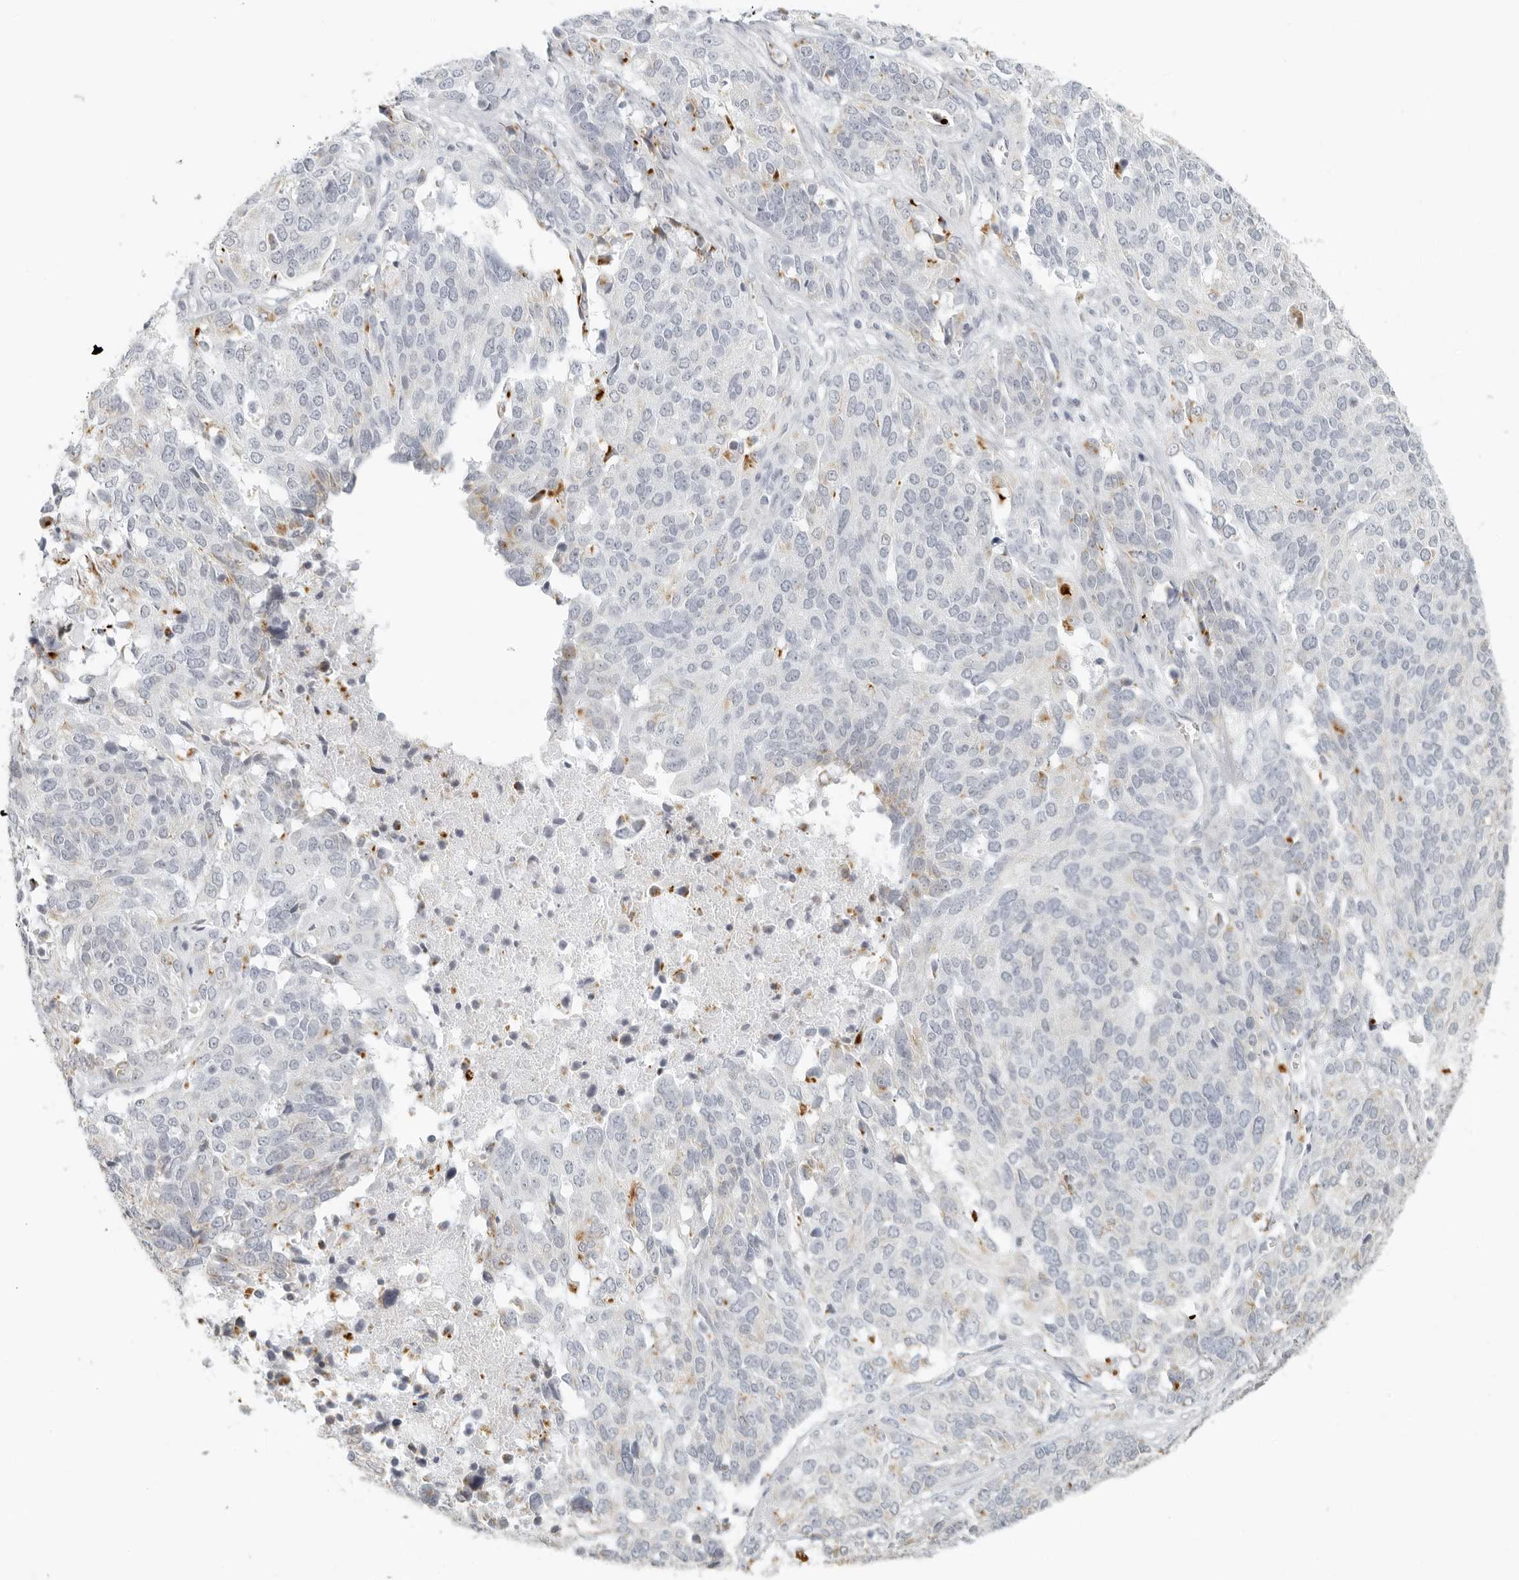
{"staining": {"intensity": "negative", "quantity": "none", "location": "none"}, "tissue": "ovarian cancer", "cell_type": "Tumor cells", "image_type": "cancer", "snomed": [{"axis": "morphology", "description": "Cystadenocarcinoma, serous, NOS"}, {"axis": "topography", "description": "Ovary"}], "caption": "Immunohistochemistry histopathology image of human ovarian cancer (serous cystadenocarcinoma) stained for a protein (brown), which displays no positivity in tumor cells.", "gene": "RPS6KC1", "patient": {"sex": "female", "age": 44}}